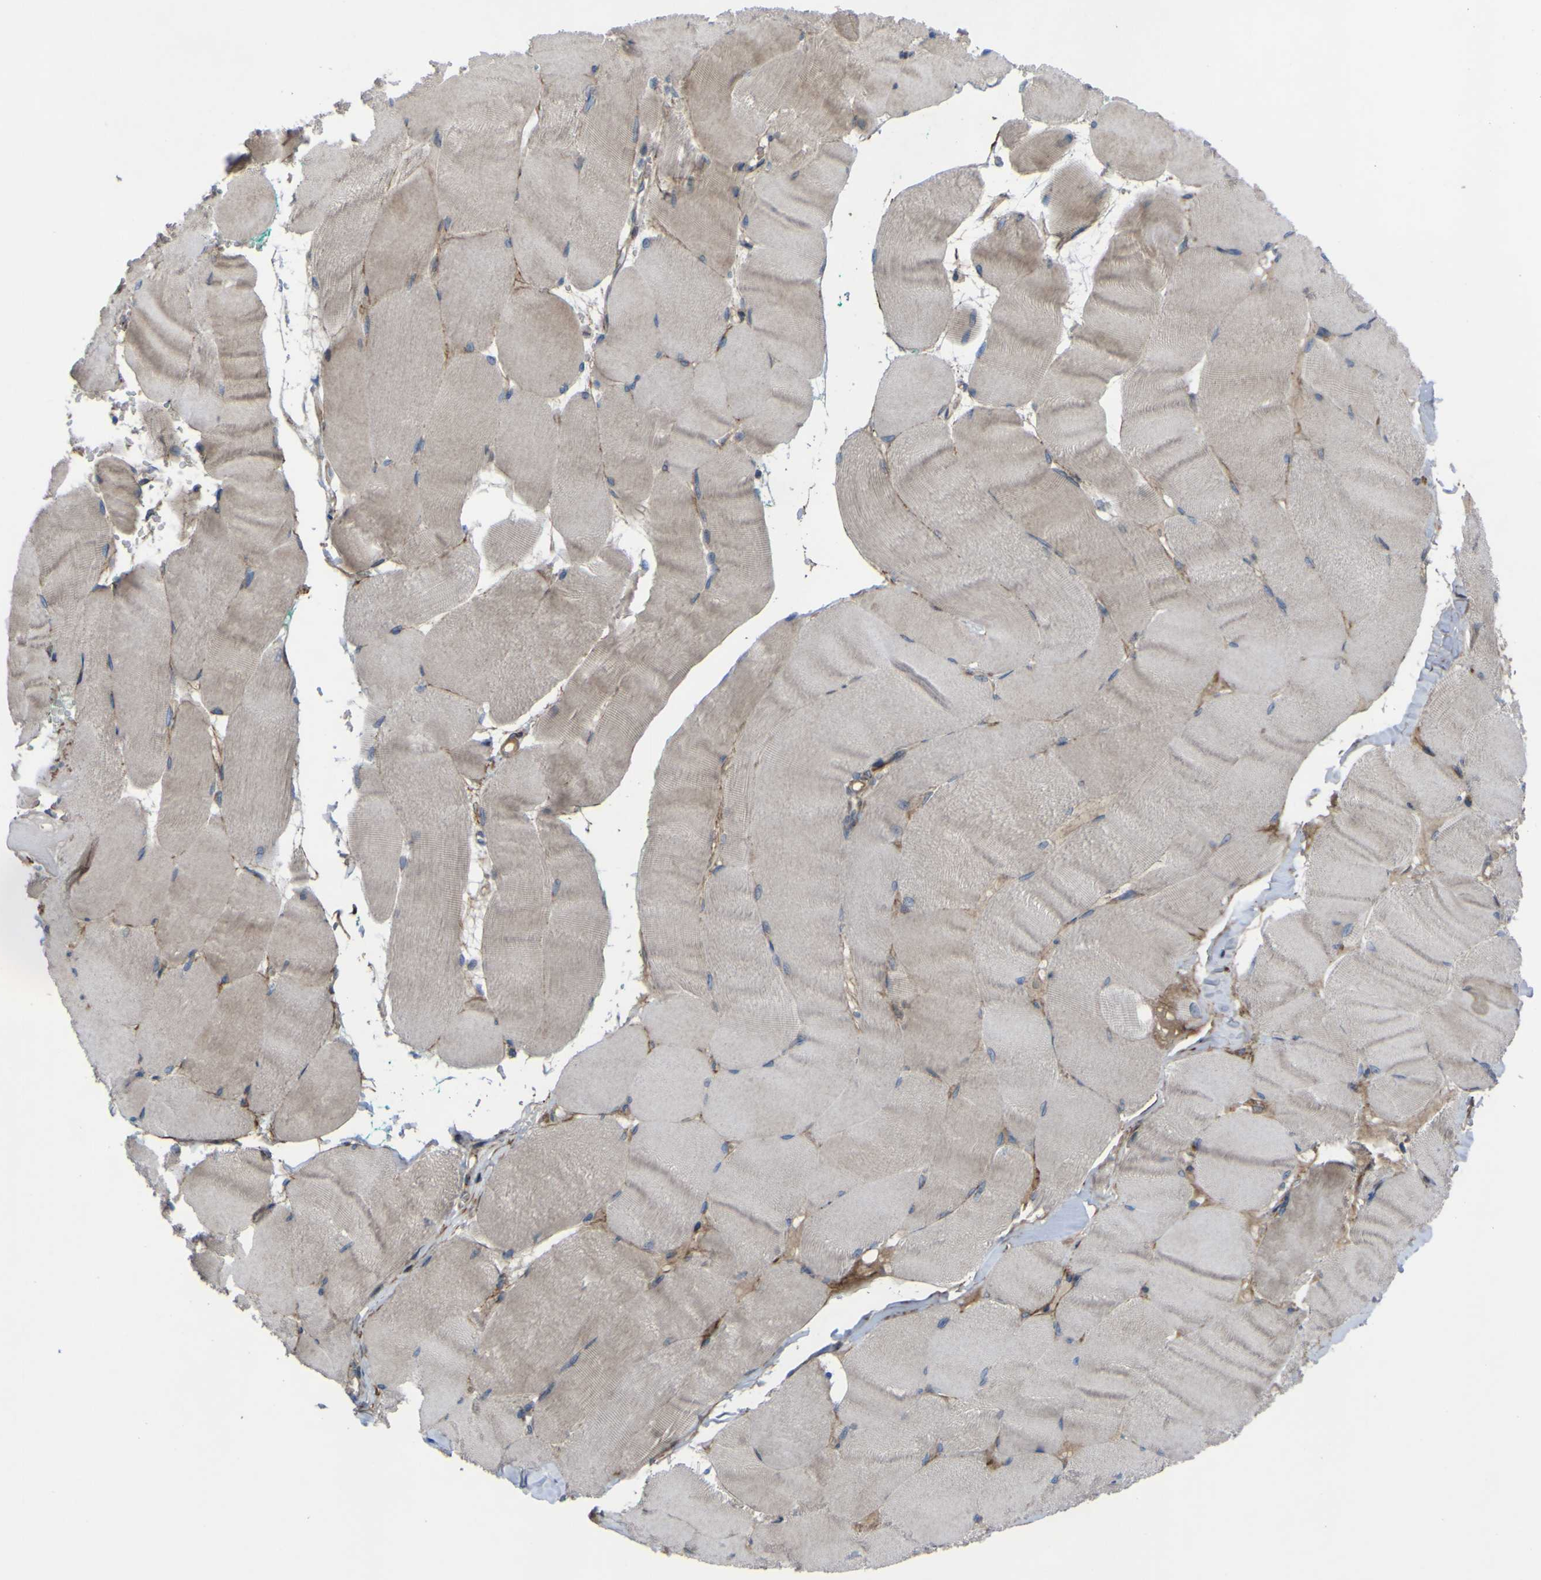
{"staining": {"intensity": "weak", "quantity": ">75%", "location": "cytoplasmic/membranous"}, "tissue": "skeletal muscle", "cell_type": "Myocytes", "image_type": "normal", "snomed": [{"axis": "morphology", "description": "Normal tissue, NOS"}, {"axis": "morphology", "description": "Squamous cell carcinoma, NOS"}, {"axis": "topography", "description": "Skeletal muscle"}], "caption": "Immunohistochemistry (IHC) micrograph of benign human skeletal muscle stained for a protein (brown), which displays low levels of weak cytoplasmic/membranous expression in approximately >75% of myocytes.", "gene": "GPLD1", "patient": {"sex": "male", "age": 51}}